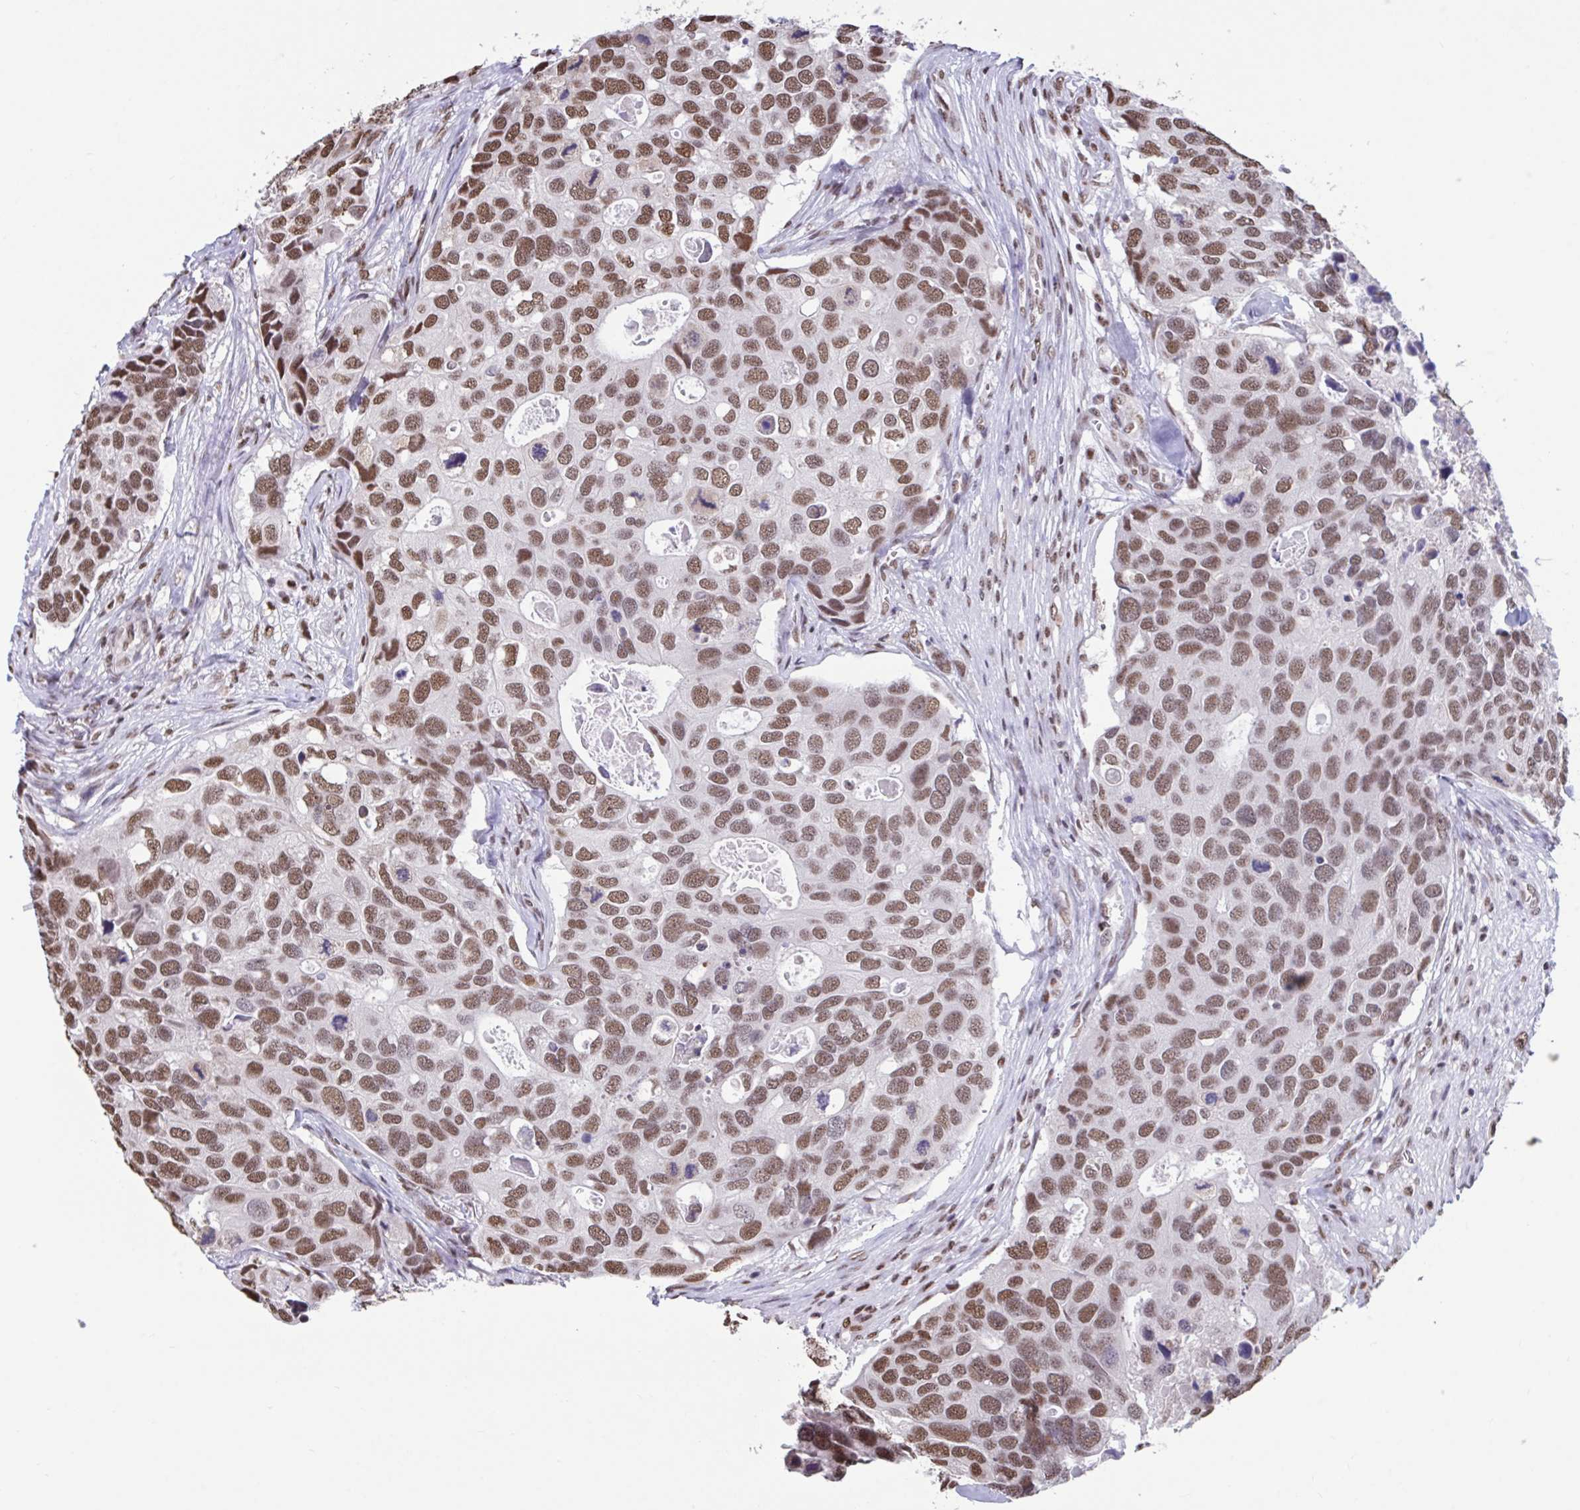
{"staining": {"intensity": "moderate", "quantity": ">75%", "location": "nuclear"}, "tissue": "breast cancer", "cell_type": "Tumor cells", "image_type": "cancer", "snomed": [{"axis": "morphology", "description": "Duct carcinoma"}, {"axis": "topography", "description": "Breast"}], "caption": "This image displays immunohistochemistry (IHC) staining of breast cancer, with medium moderate nuclear positivity in approximately >75% of tumor cells.", "gene": "HNRNPDL", "patient": {"sex": "female", "age": 83}}